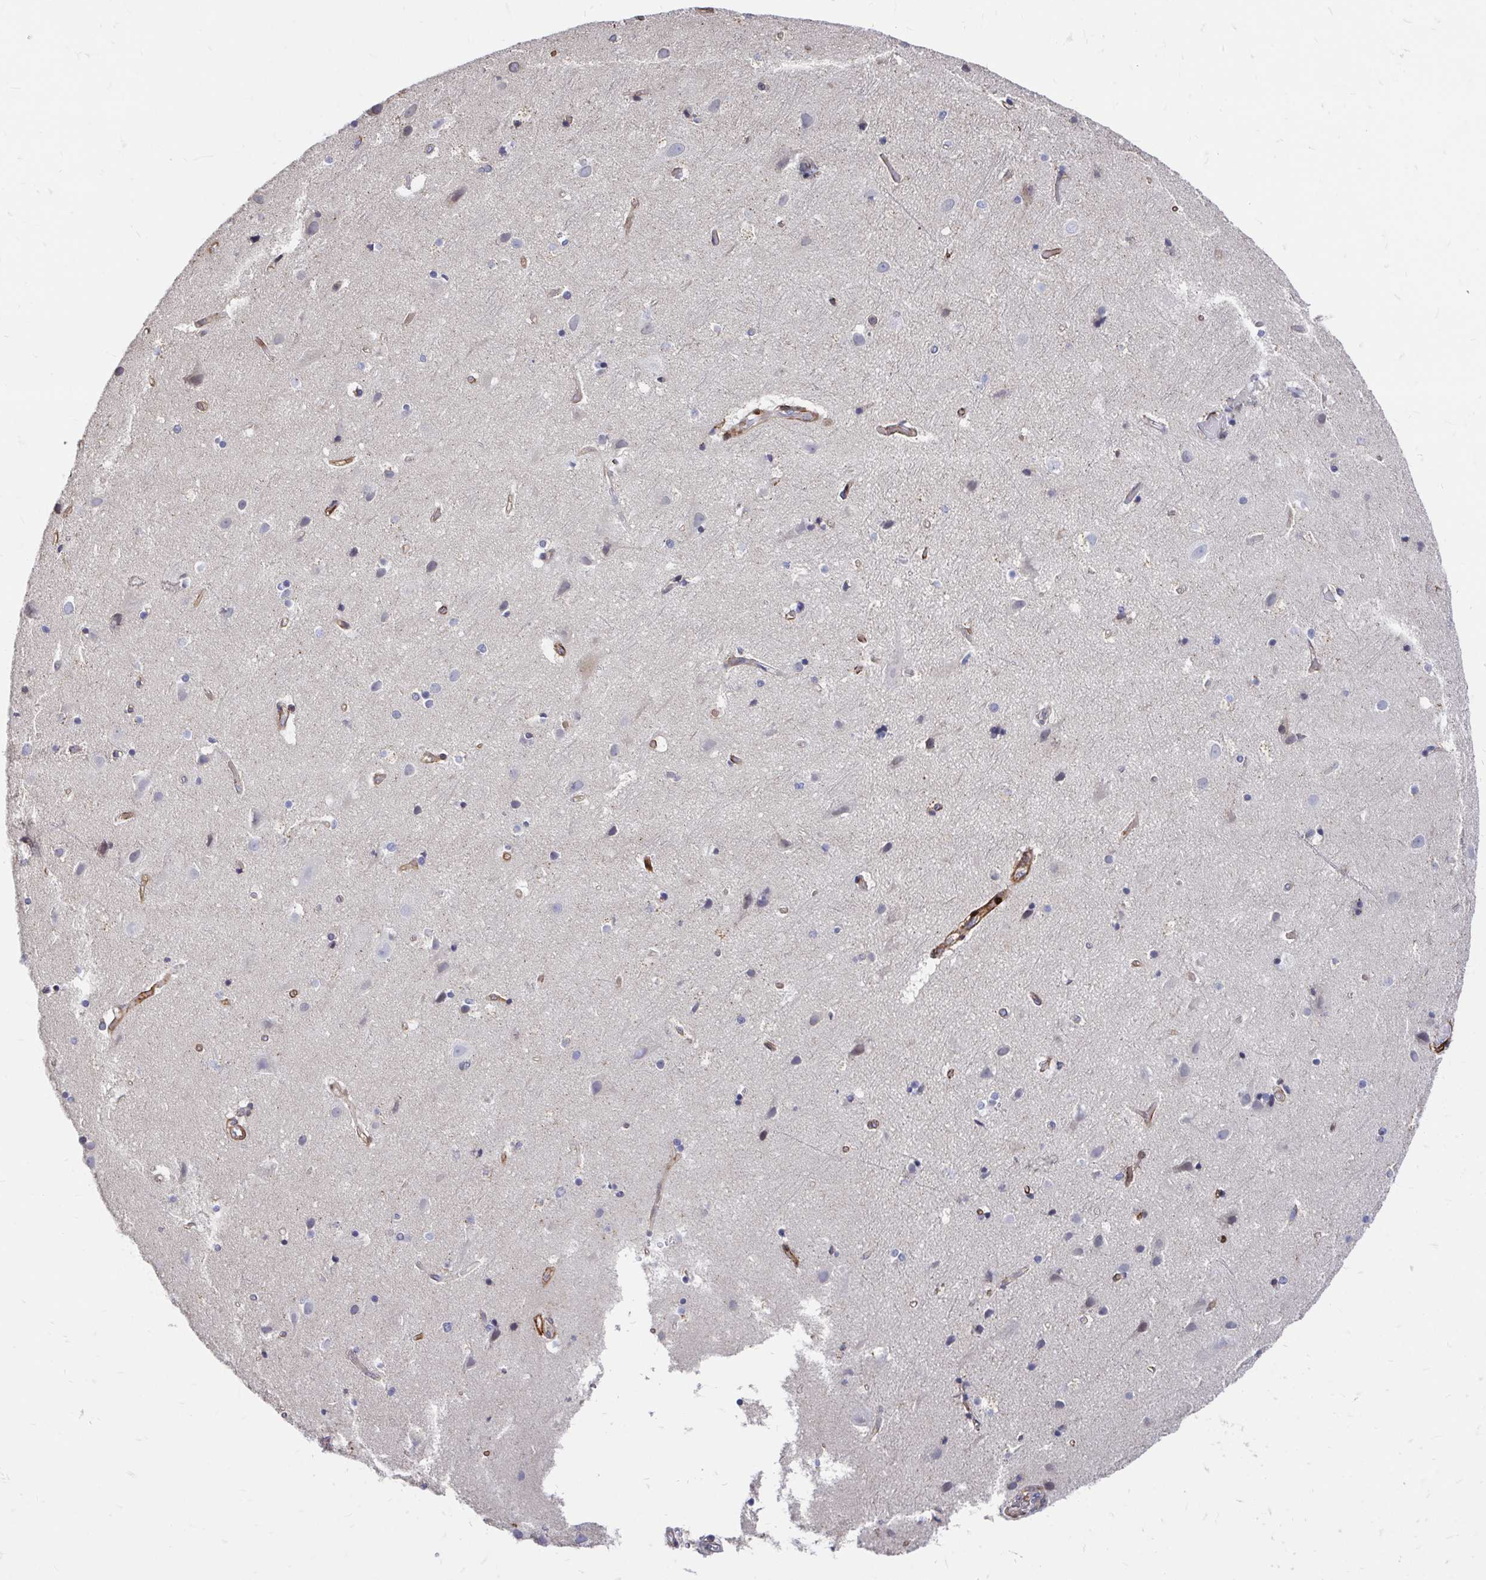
{"staining": {"intensity": "strong", "quantity": "25%-75%", "location": "cytoplasmic/membranous"}, "tissue": "cerebral cortex", "cell_type": "Endothelial cells", "image_type": "normal", "snomed": [{"axis": "morphology", "description": "Normal tissue, NOS"}, {"axis": "topography", "description": "Cerebral cortex"}], "caption": "Endothelial cells reveal strong cytoplasmic/membranous staining in about 25%-75% of cells in unremarkable cerebral cortex.", "gene": "CDKL1", "patient": {"sex": "female", "age": 52}}